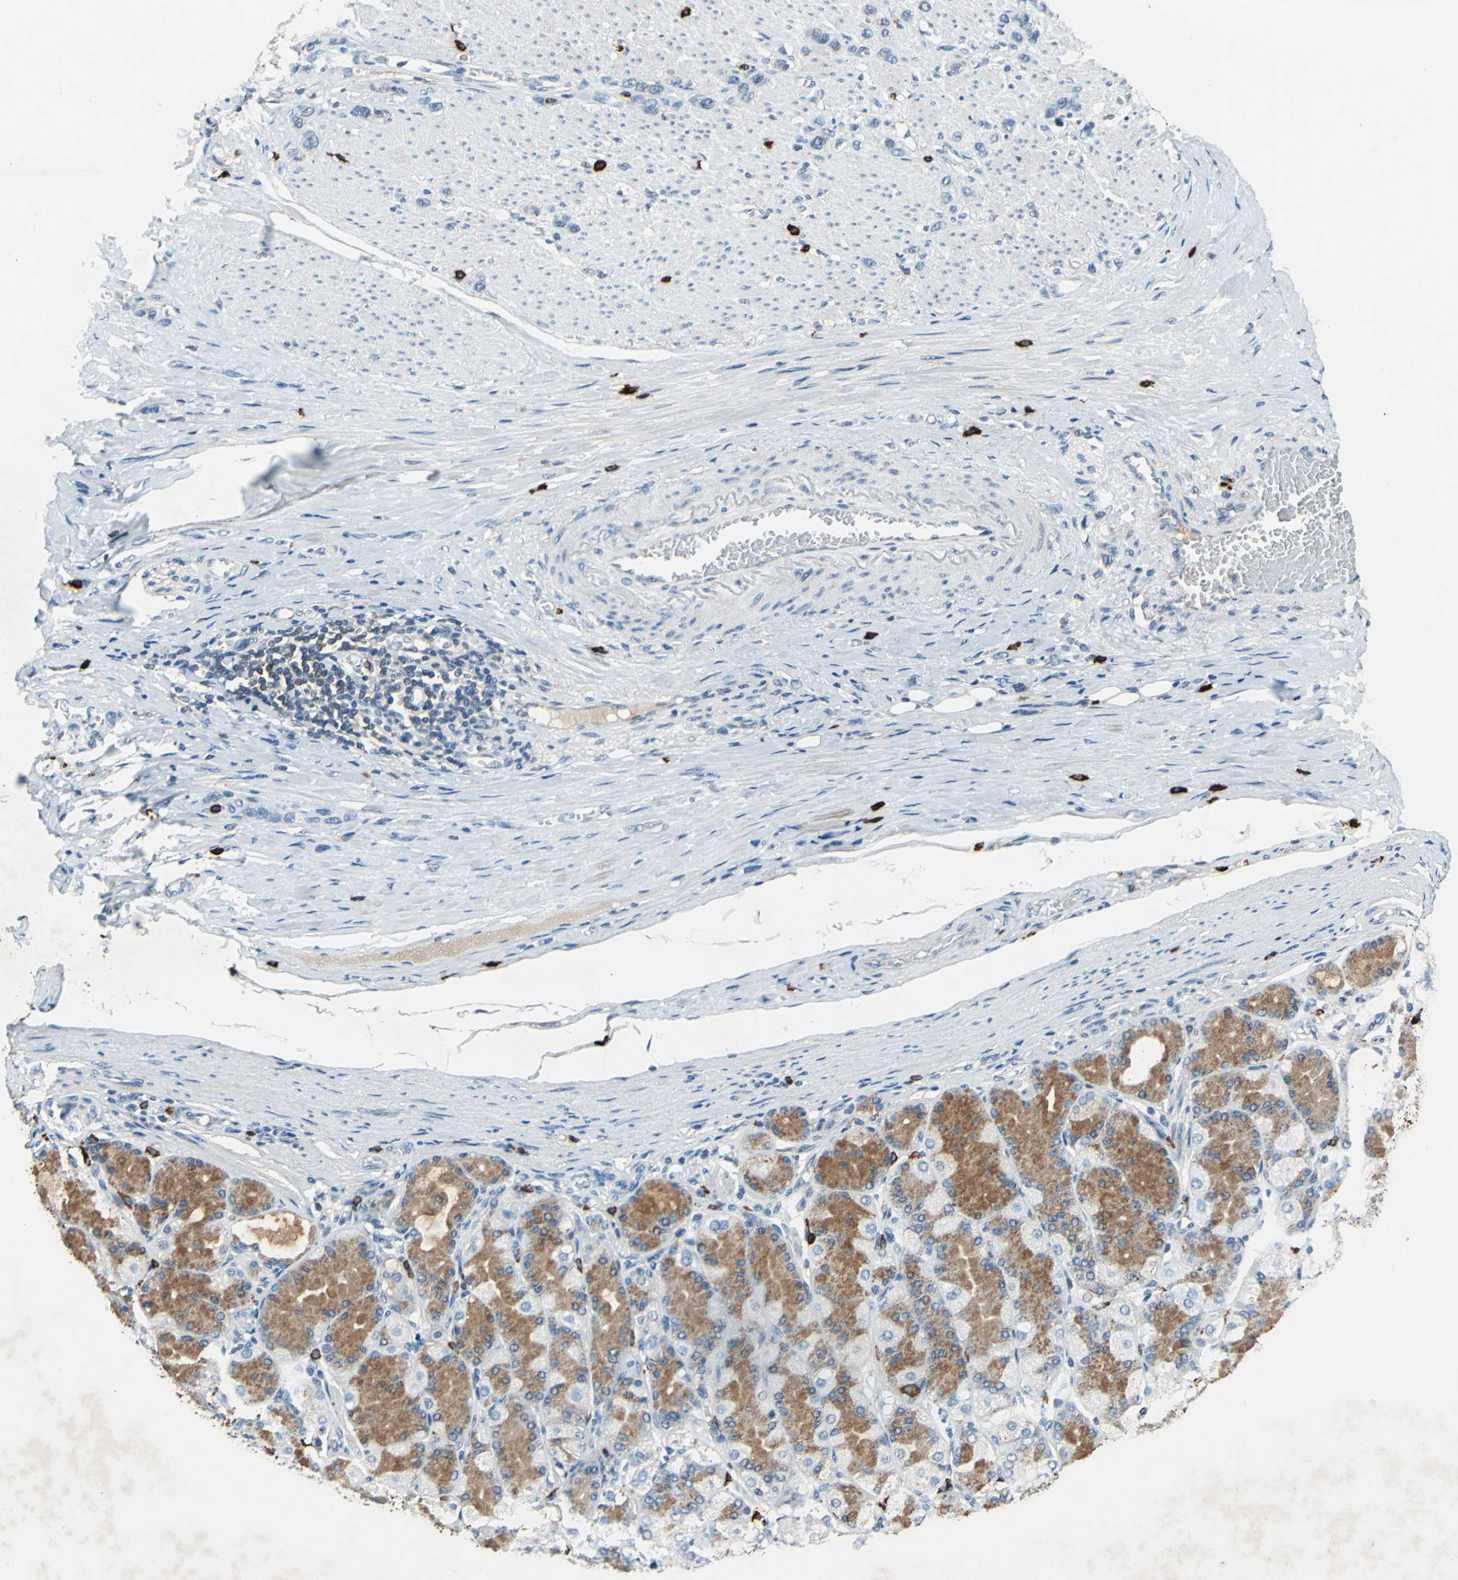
{"staining": {"intensity": "weak", "quantity": "<25%", "location": "cytoplasmic/membranous"}, "tissue": "stomach cancer", "cell_type": "Tumor cells", "image_type": "cancer", "snomed": [{"axis": "morphology", "description": "Normal tissue, NOS"}, {"axis": "morphology", "description": "Adenocarcinoma, NOS"}, {"axis": "morphology", "description": "Adenocarcinoma, High grade"}, {"axis": "topography", "description": "Stomach, upper"}, {"axis": "topography", "description": "Stomach"}], "caption": "A photomicrograph of human stomach cancer is negative for staining in tumor cells. (DAB (3,3'-diaminobenzidine) IHC visualized using brightfield microscopy, high magnification).", "gene": "SLC19A2", "patient": {"sex": "female", "age": 65}}